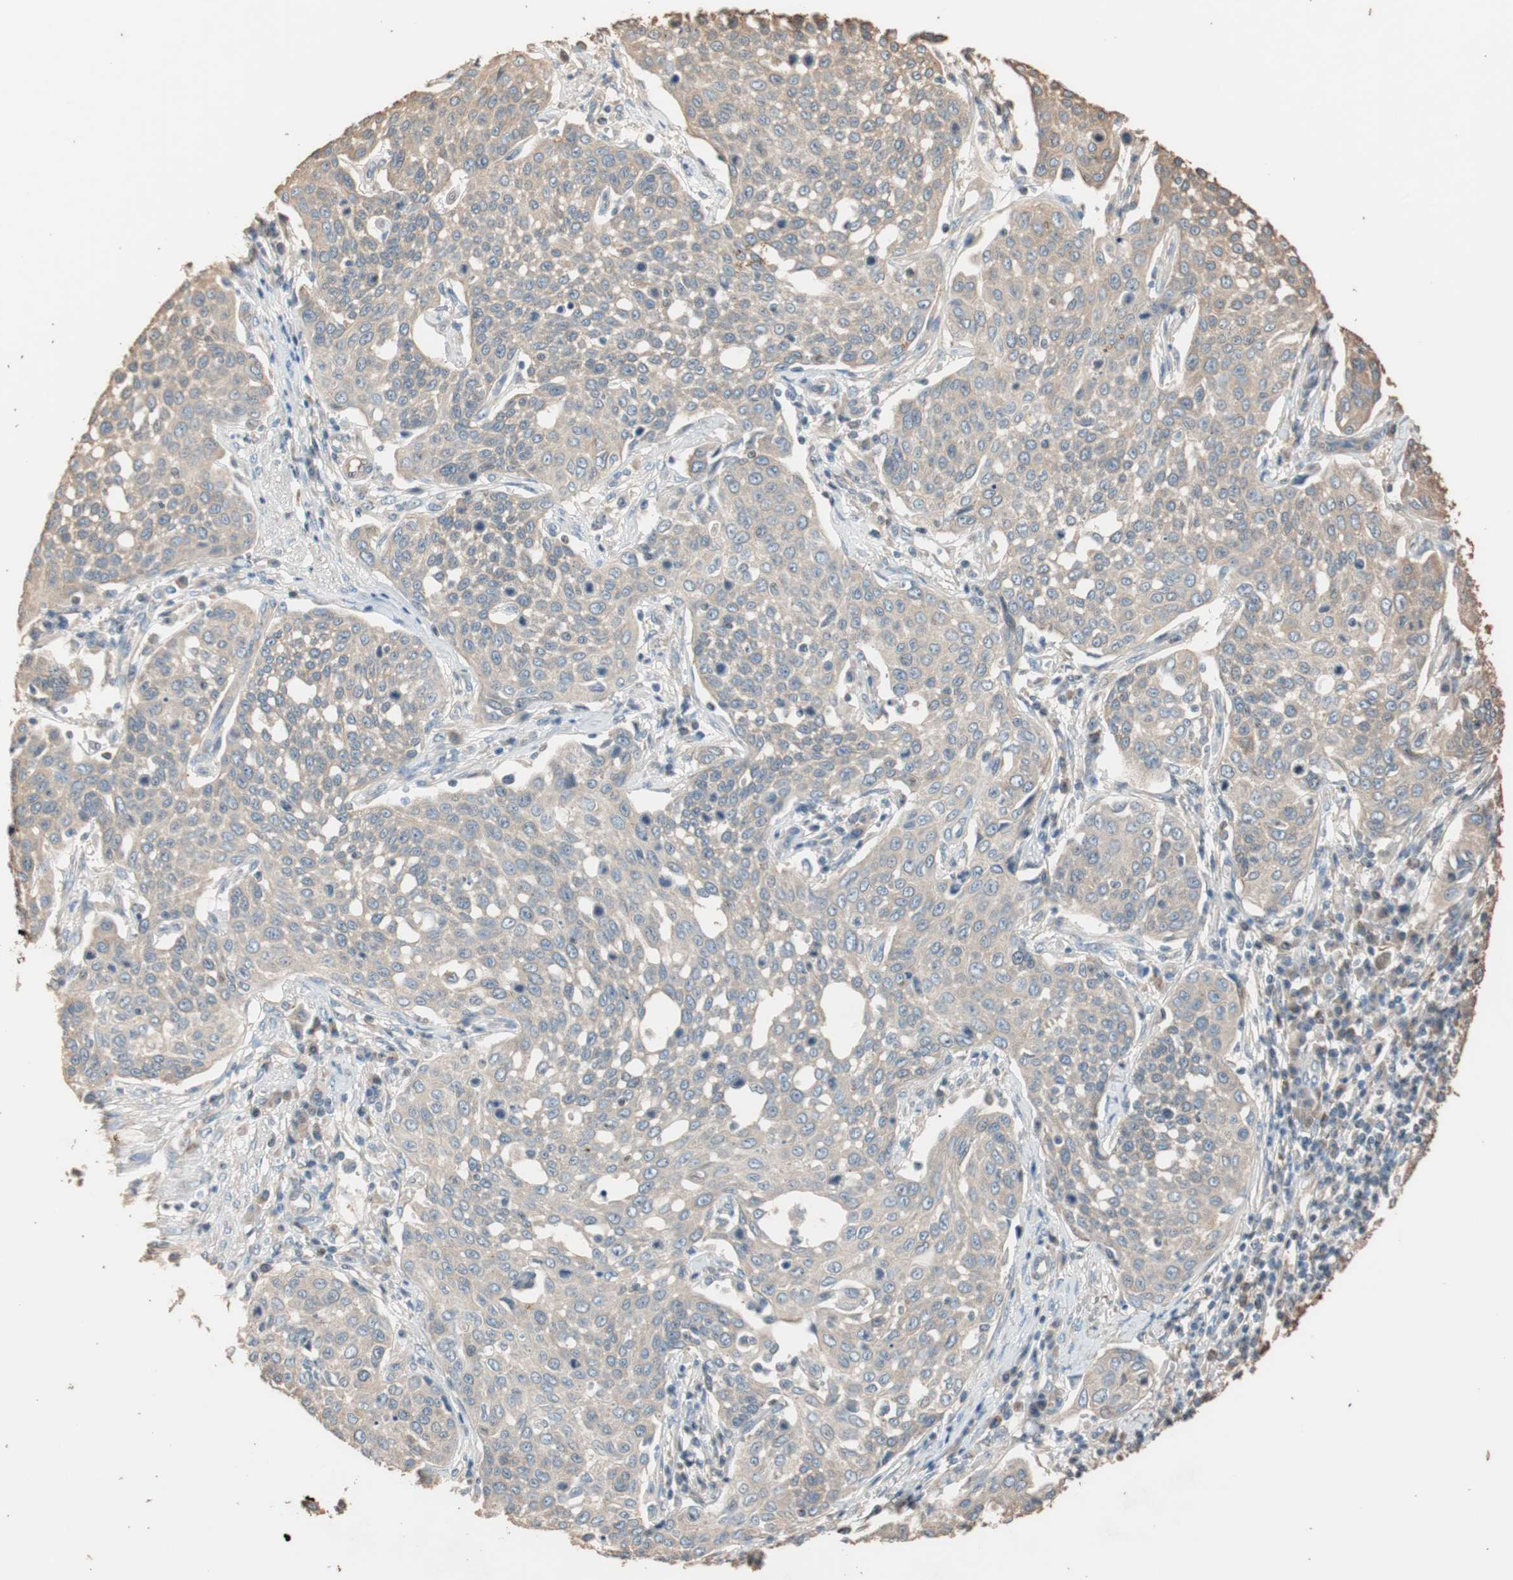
{"staining": {"intensity": "weak", "quantity": ">75%", "location": "cytoplasmic/membranous"}, "tissue": "cervical cancer", "cell_type": "Tumor cells", "image_type": "cancer", "snomed": [{"axis": "morphology", "description": "Squamous cell carcinoma, NOS"}, {"axis": "topography", "description": "Cervix"}], "caption": "A photomicrograph of squamous cell carcinoma (cervical) stained for a protein exhibits weak cytoplasmic/membranous brown staining in tumor cells. Using DAB (brown) and hematoxylin (blue) stains, captured at high magnification using brightfield microscopy.", "gene": "TUBB", "patient": {"sex": "female", "age": 34}}